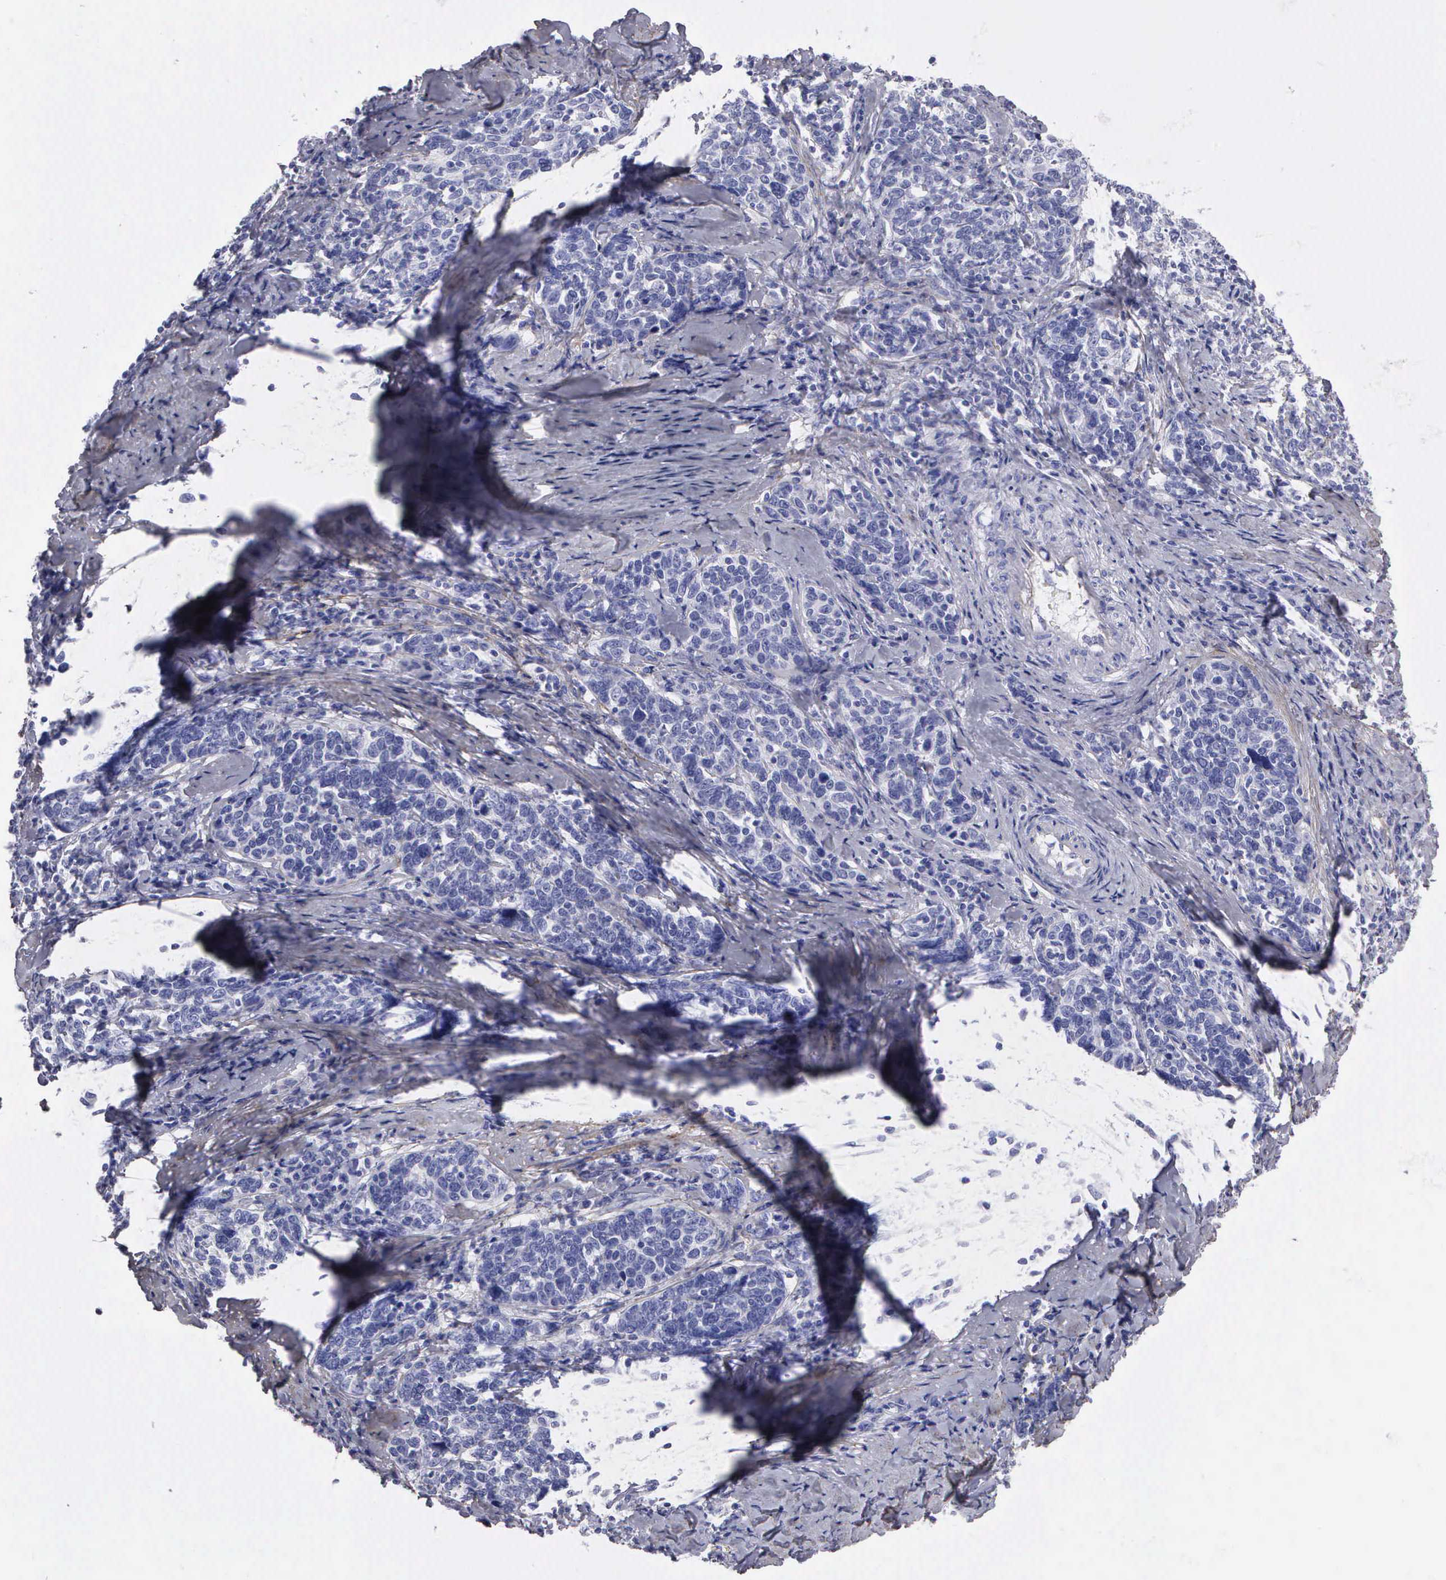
{"staining": {"intensity": "negative", "quantity": "none", "location": "none"}, "tissue": "cervical cancer", "cell_type": "Tumor cells", "image_type": "cancer", "snomed": [{"axis": "morphology", "description": "Squamous cell carcinoma, NOS"}, {"axis": "topography", "description": "Cervix"}], "caption": "An IHC histopathology image of cervical cancer is shown. There is no staining in tumor cells of cervical cancer.", "gene": "FBLN5", "patient": {"sex": "female", "age": 41}}